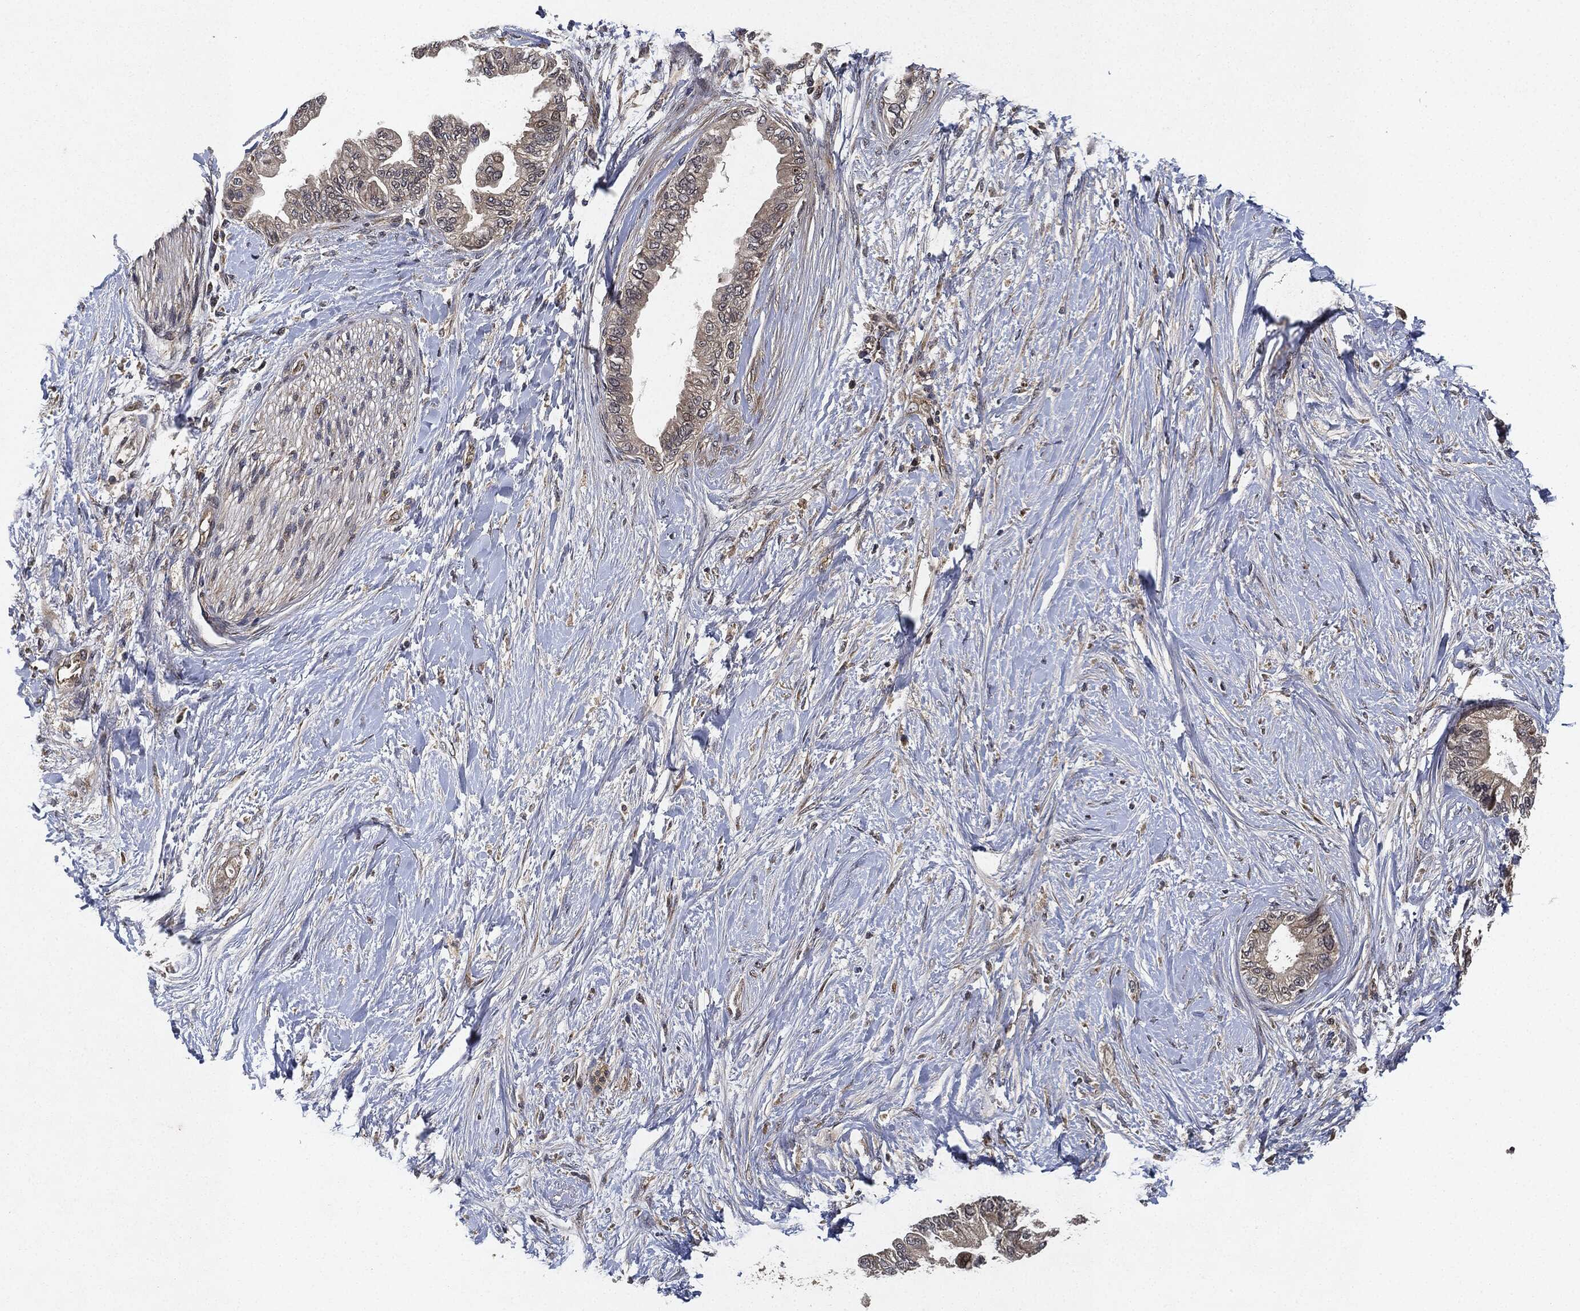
{"staining": {"intensity": "weak", "quantity": "<25%", "location": "cytoplasmic/membranous"}, "tissue": "pancreatic cancer", "cell_type": "Tumor cells", "image_type": "cancer", "snomed": [{"axis": "morphology", "description": "Normal tissue, NOS"}, {"axis": "morphology", "description": "Adenocarcinoma, NOS"}, {"axis": "topography", "description": "Pancreas"}, {"axis": "topography", "description": "Duodenum"}], "caption": "DAB (3,3'-diaminobenzidine) immunohistochemical staining of pancreatic adenocarcinoma reveals no significant expression in tumor cells.", "gene": "MLST8", "patient": {"sex": "female", "age": 60}}